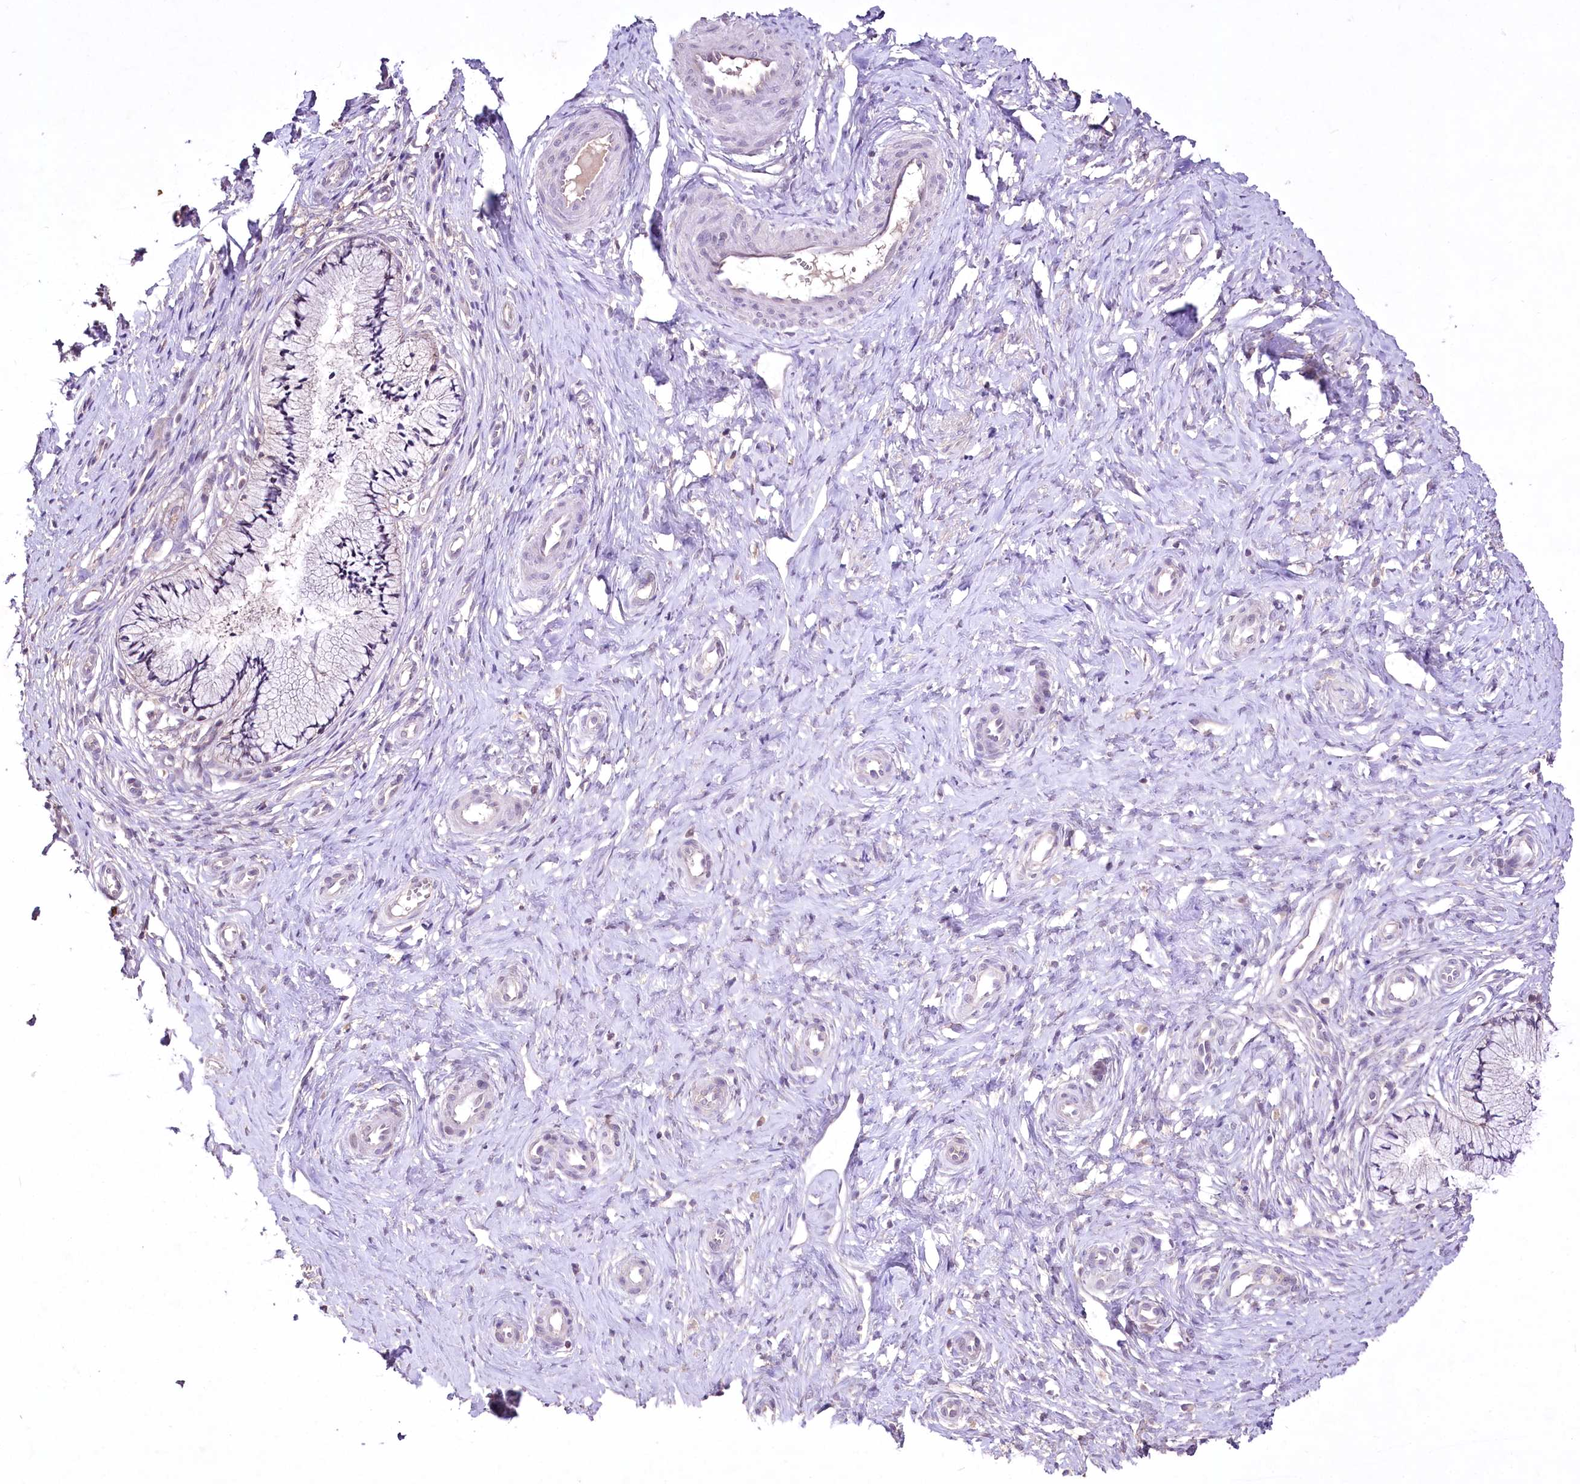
{"staining": {"intensity": "moderate", "quantity": "<25%", "location": "cytoplasmic/membranous"}, "tissue": "cervix", "cell_type": "Glandular cells", "image_type": "normal", "snomed": [{"axis": "morphology", "description": "Normal tissue, NOS"}, {"axis": "topography", "description": "Cervix"}], "caption": "A brown stain highlights moderate cytoplasmic/membranous expression of a protein in glandular cells of benign human cervix. (Stains: DAB in brown, nuclei in blue, Microscopy: brightfield microscopy at high magnification).", "gene": "ENPP1", "patient": {"sex": "female", "age": 36}}